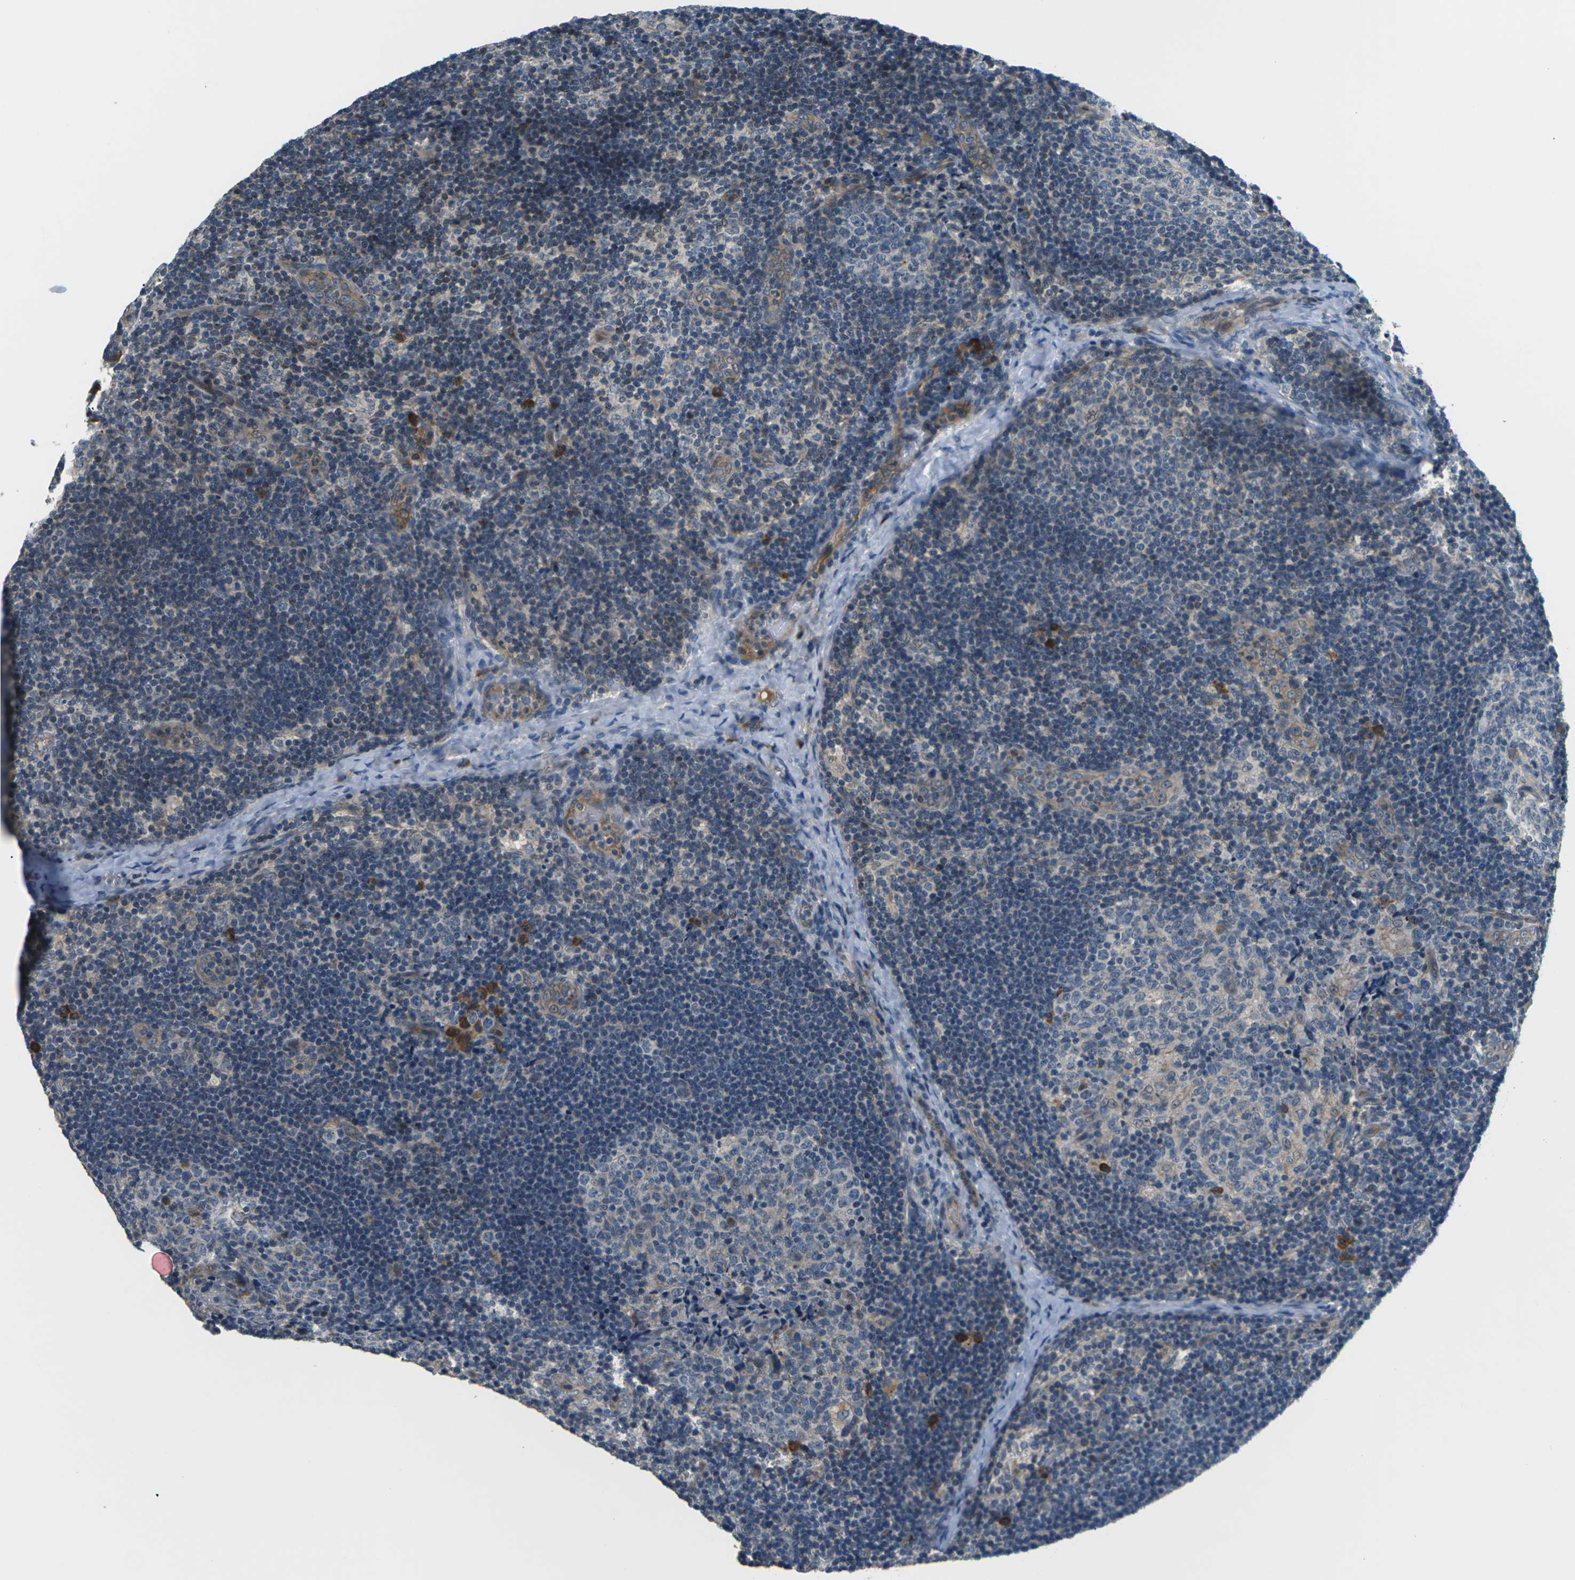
{"staining": {"intensity": "weak", "quantity": "<25%", "location": "cytoplasmic/membranous"}, "tissue": "lymph node", "cell_type": "Germinal center cells", "image_type": "normal", "snomed": [{"axis": "morphology", "description": "Normal tissue, NOS"}, {"axis": "topography", "description": "Lymph node"}], "caption": "DAB immunohistochemical staining of benign human lymph node displays no significant expression in germinal center cells.", "gene": "SLC13A3", "patient": {"sex": "female", "age": 14}}